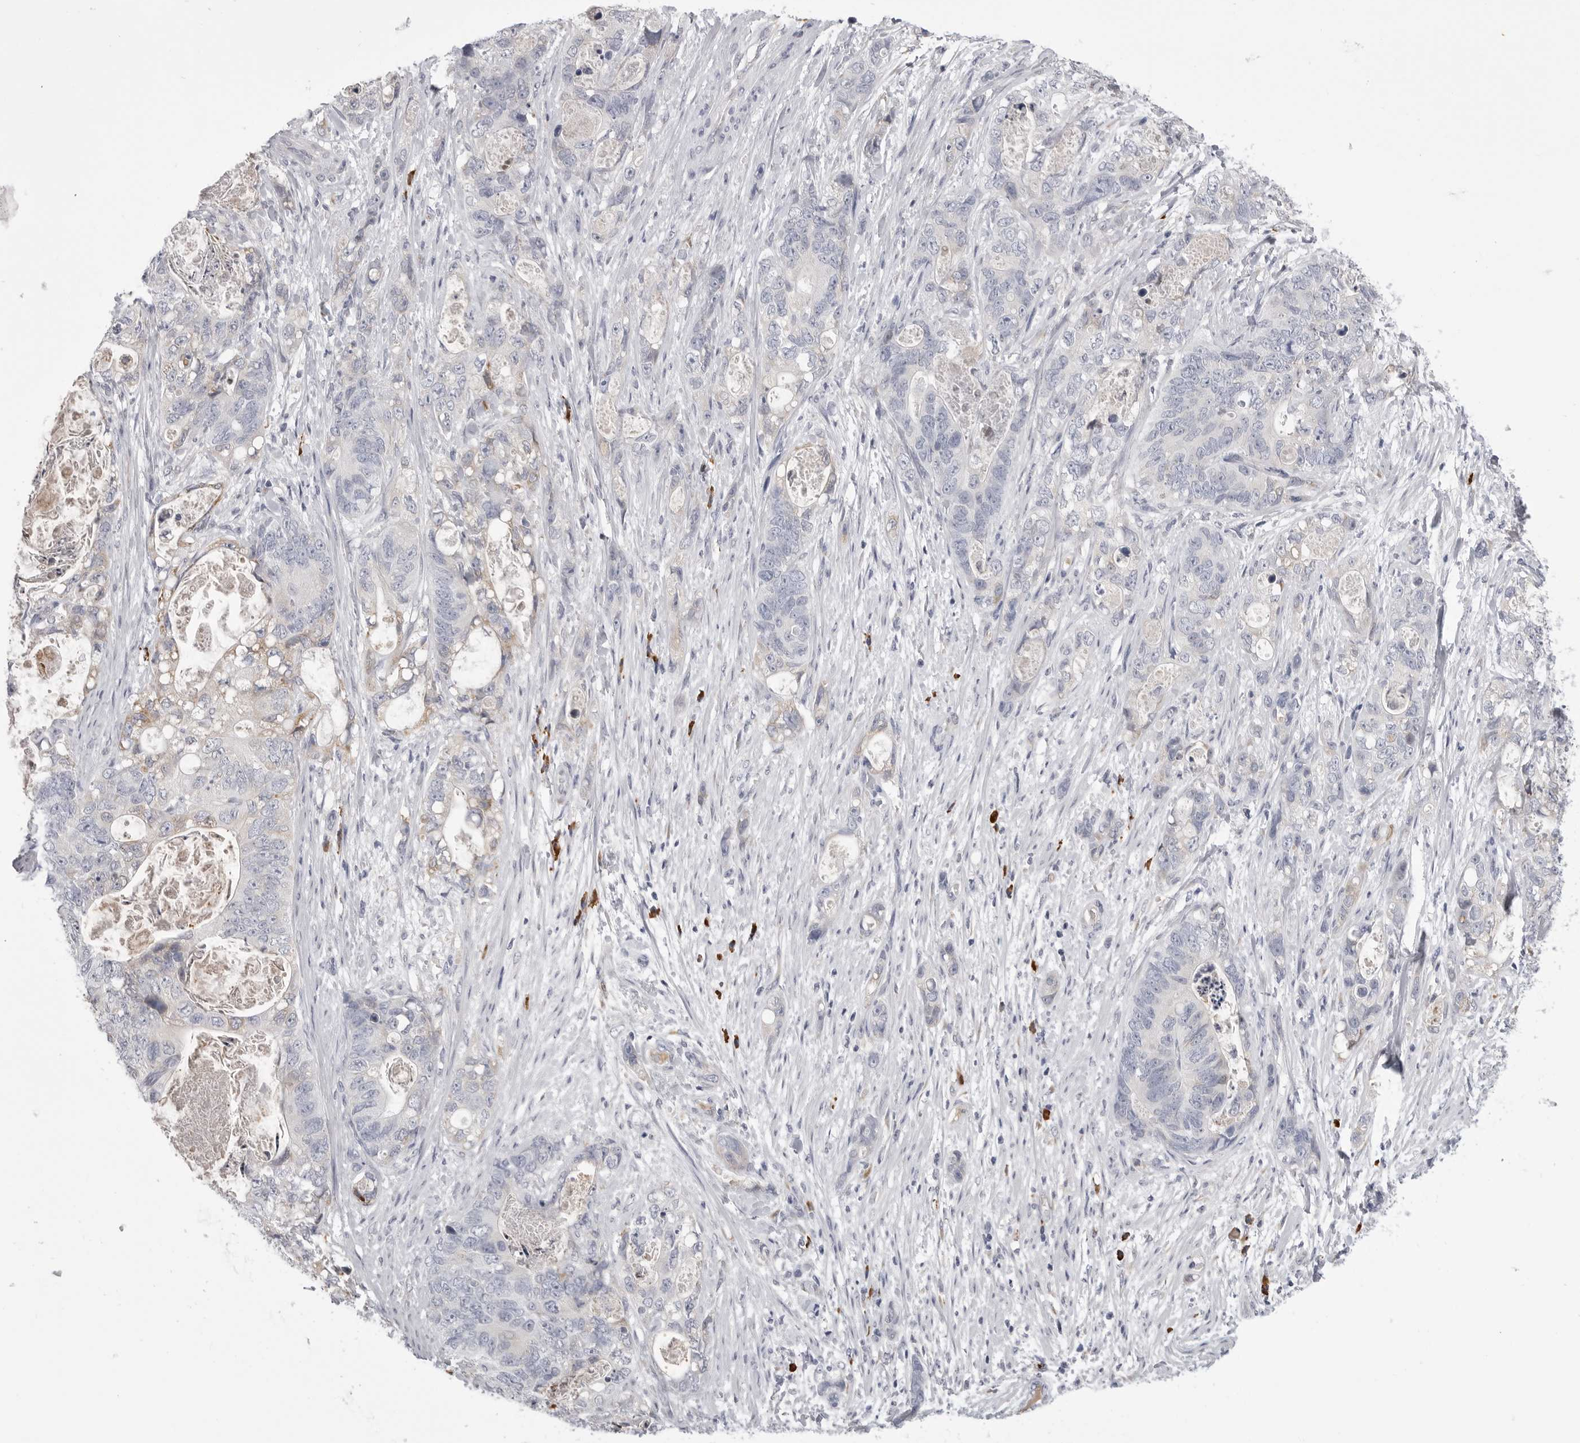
{"staining": {"intensity": "negative", "quantity": "none", "location": "none"}, "tissue": "stomach cancer", "cell_type": "Tumor cells", "image_type": "cancer", "snomed": [{"axis": "morphology", "description": "Normal tissue, NOS"}, {"axis": "morphology", "description": "Adenocarcinoma, NOS"}, {"axis": "topography", "description": "Stomach"}], "caption": "Tumor cells are negative for protein expression in human stomach cancer.", "gene": "FKBP2", "patient": {"sex": "female", "age": 89}}